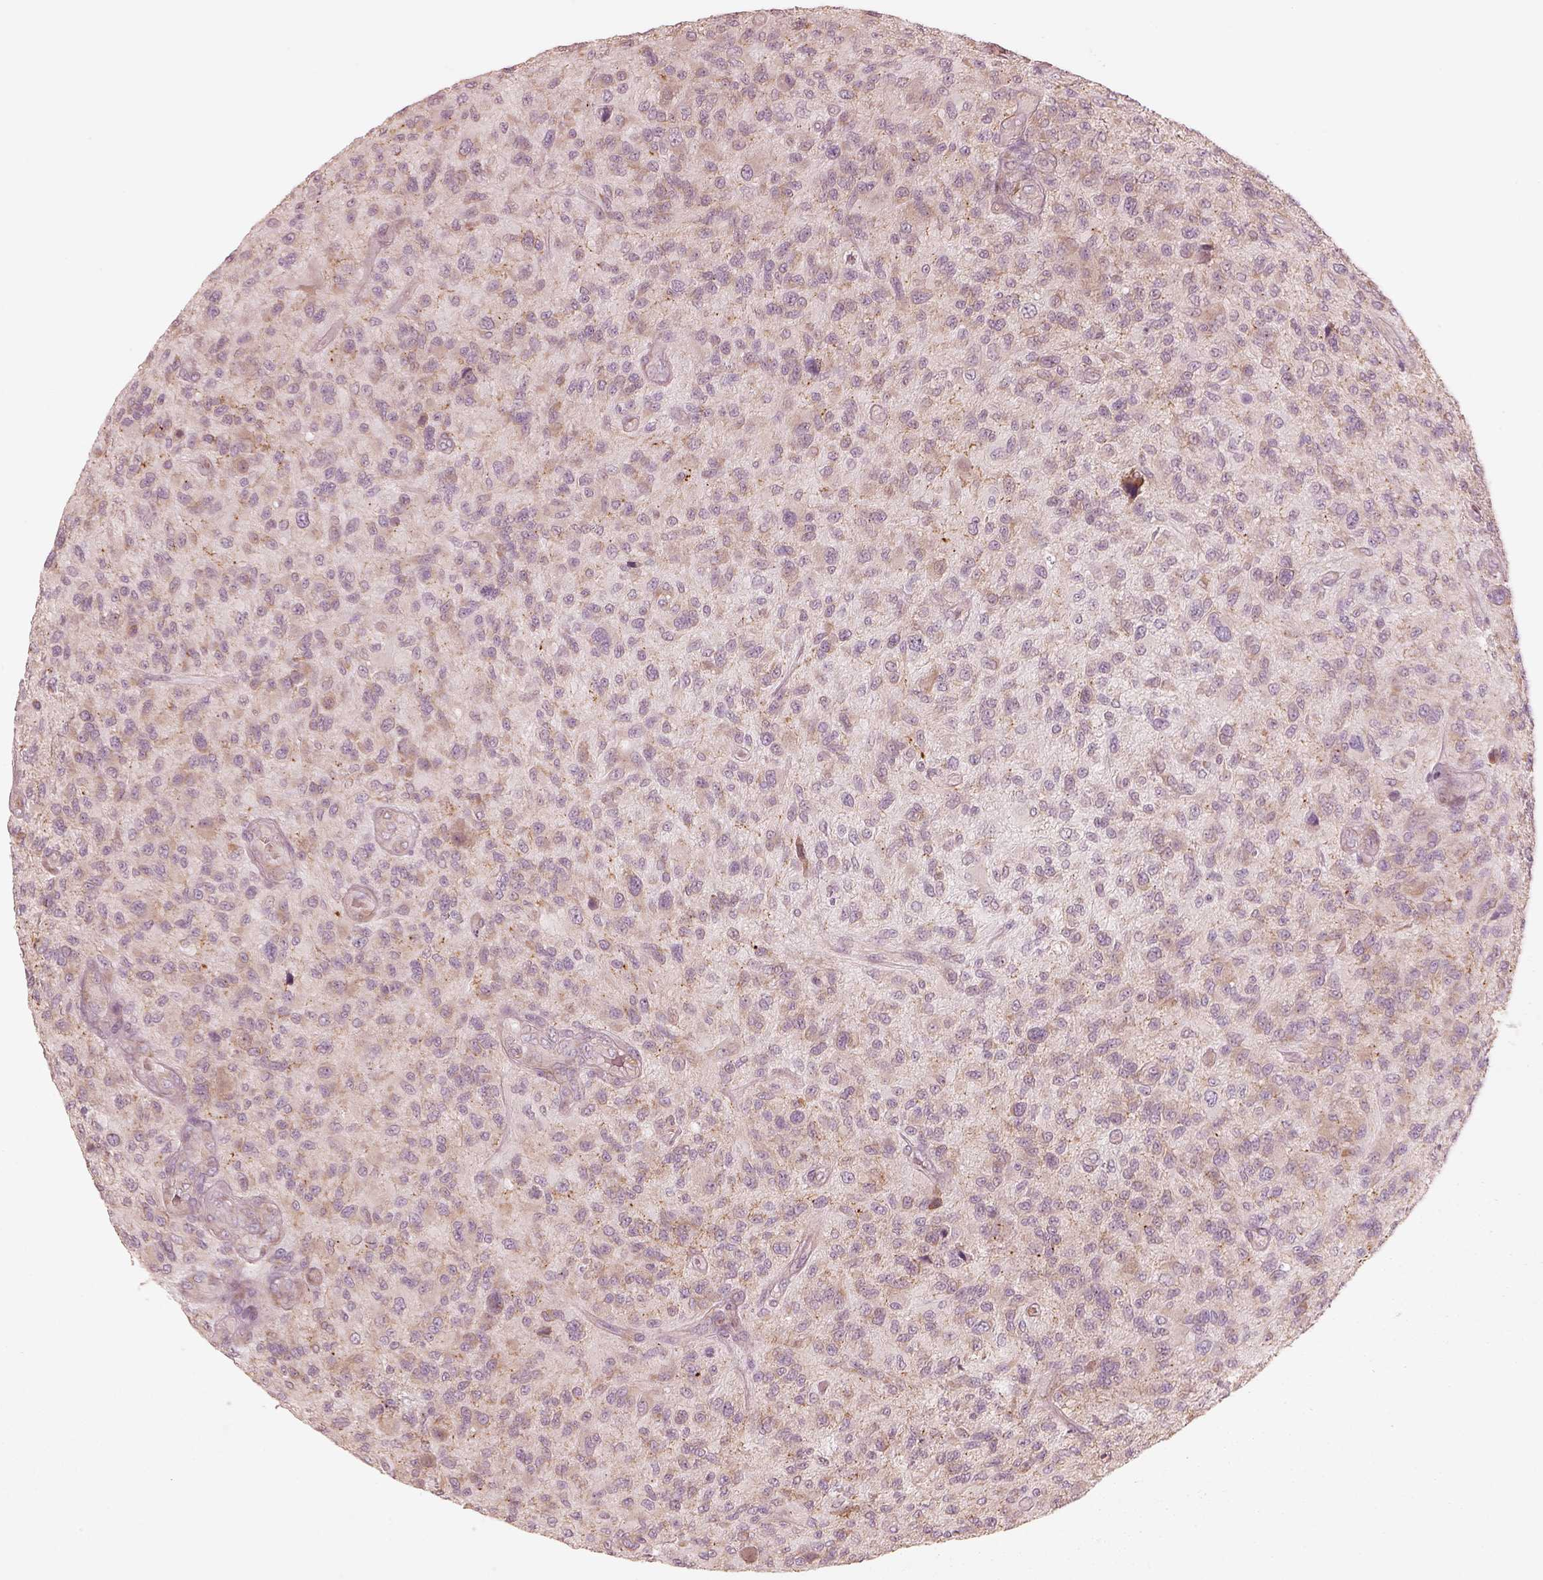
{"staining": {"intensity": "negative", "quantity": "none", "location": "none"}, "tissue": "glioma", "cell_type": "Tumor cells", "image_type": "cancer", "snomed": [{"axis": "morphology", "description": "Glioma, malignant, High grade"}, {"axis": "topography", "description": "Brain"}], "caption": "IHC image of neoplastic tissue: human glioma stained with DAB (3,3'-diaminobenzidine) shows no significant protein expression in tumor cells.", "gene": "RAB3C", "patient": {"sex": "male", "age": 47}}